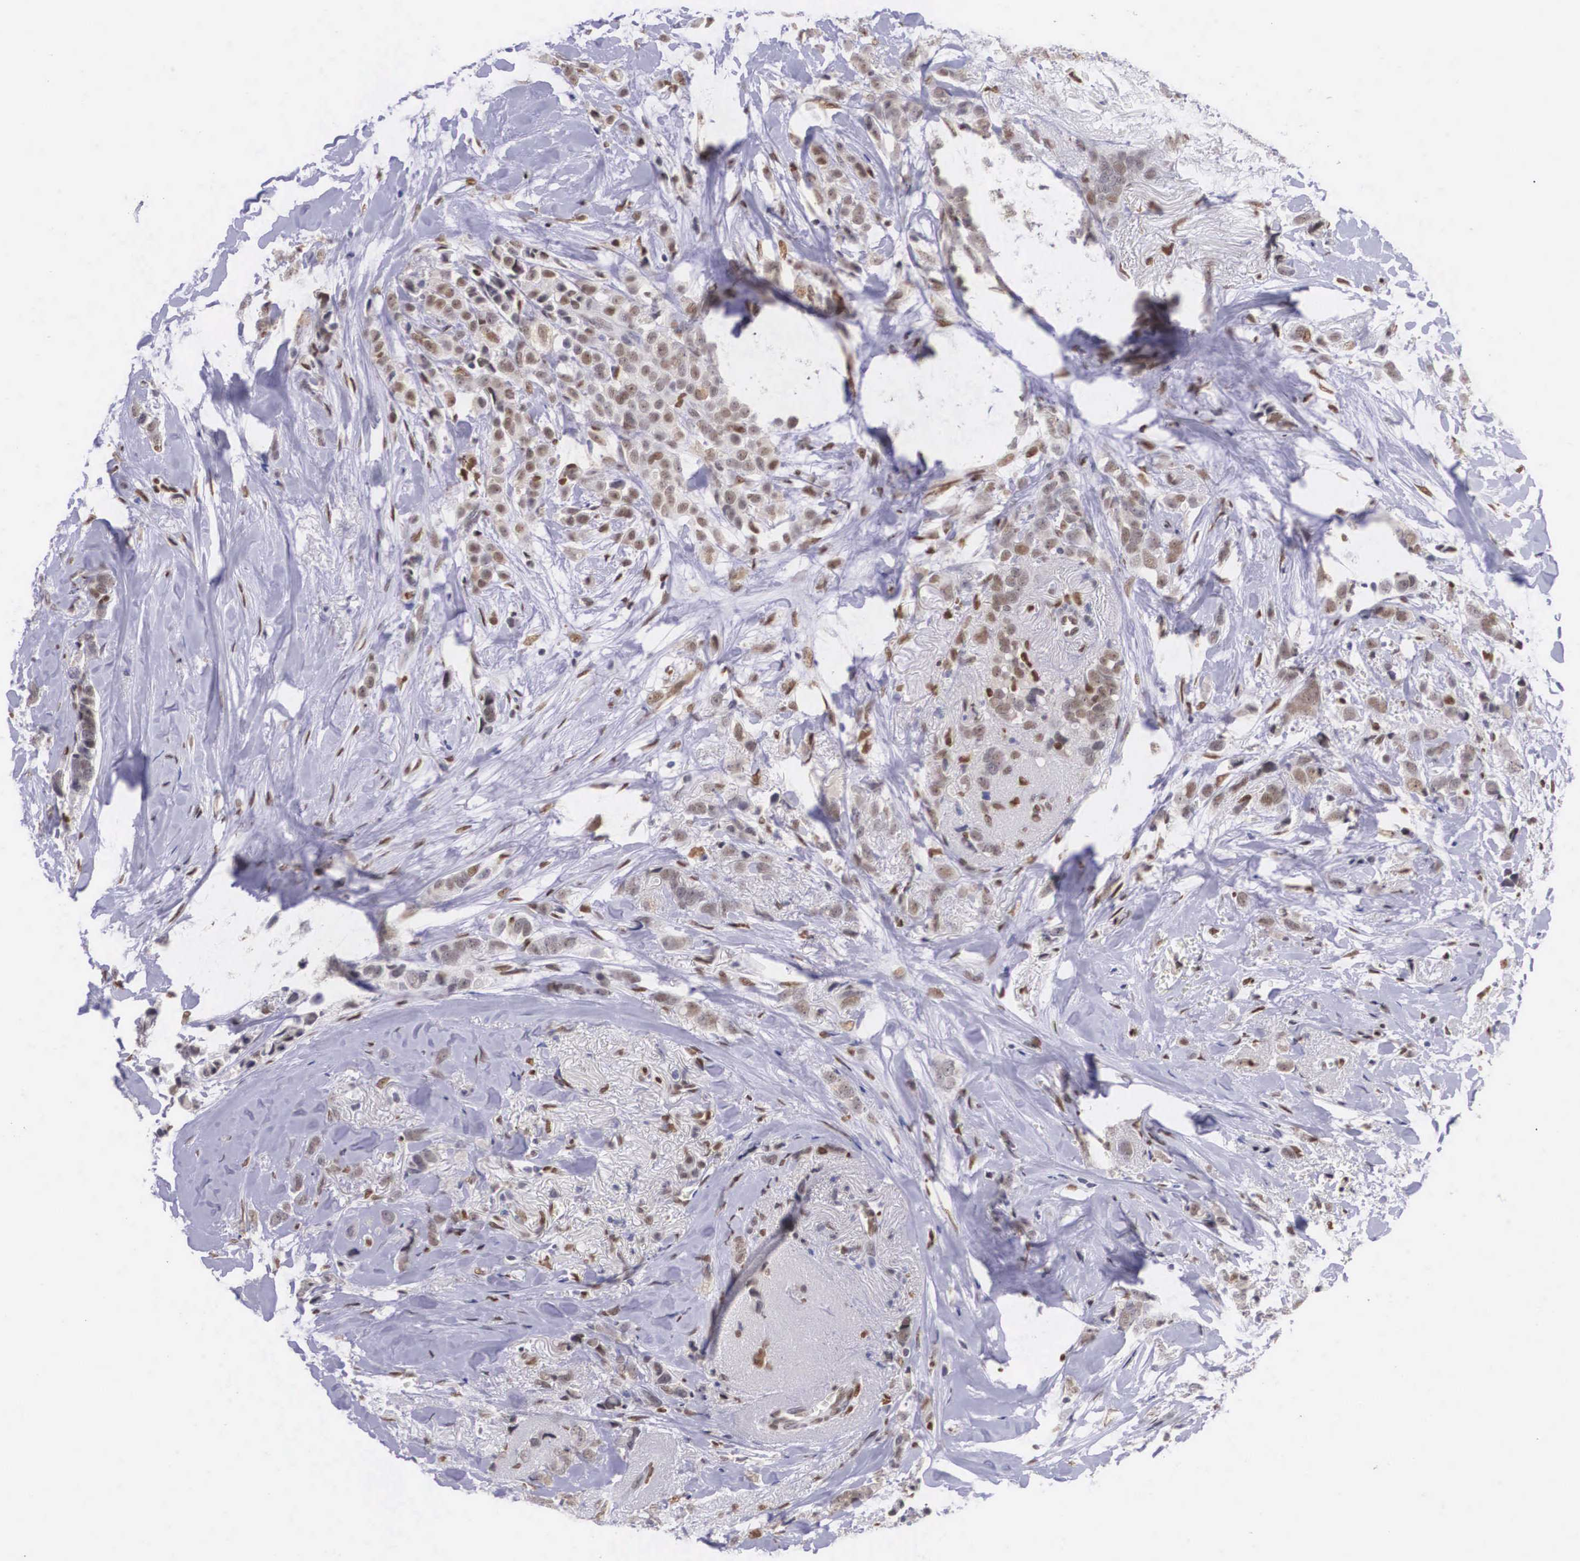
{"staining": {"intensity": "moderate", "quantity": ">75%", "location": "nuclear"}, "tissue": "breast cancer", "cell_type": "Tumor cells", "image_type": "cancer", "snomed": [{"axis": "morphology", "description": "Lobular carcinoma"}, {"axis": "topography", "description": "Breast"}], "caption": "This is an image of IHC staining of breast cancer, which shows moderate positivity in the nuclear of tumor cells.", "gene": "ETV6", "patient": {"sex": "female", "age": 57}}